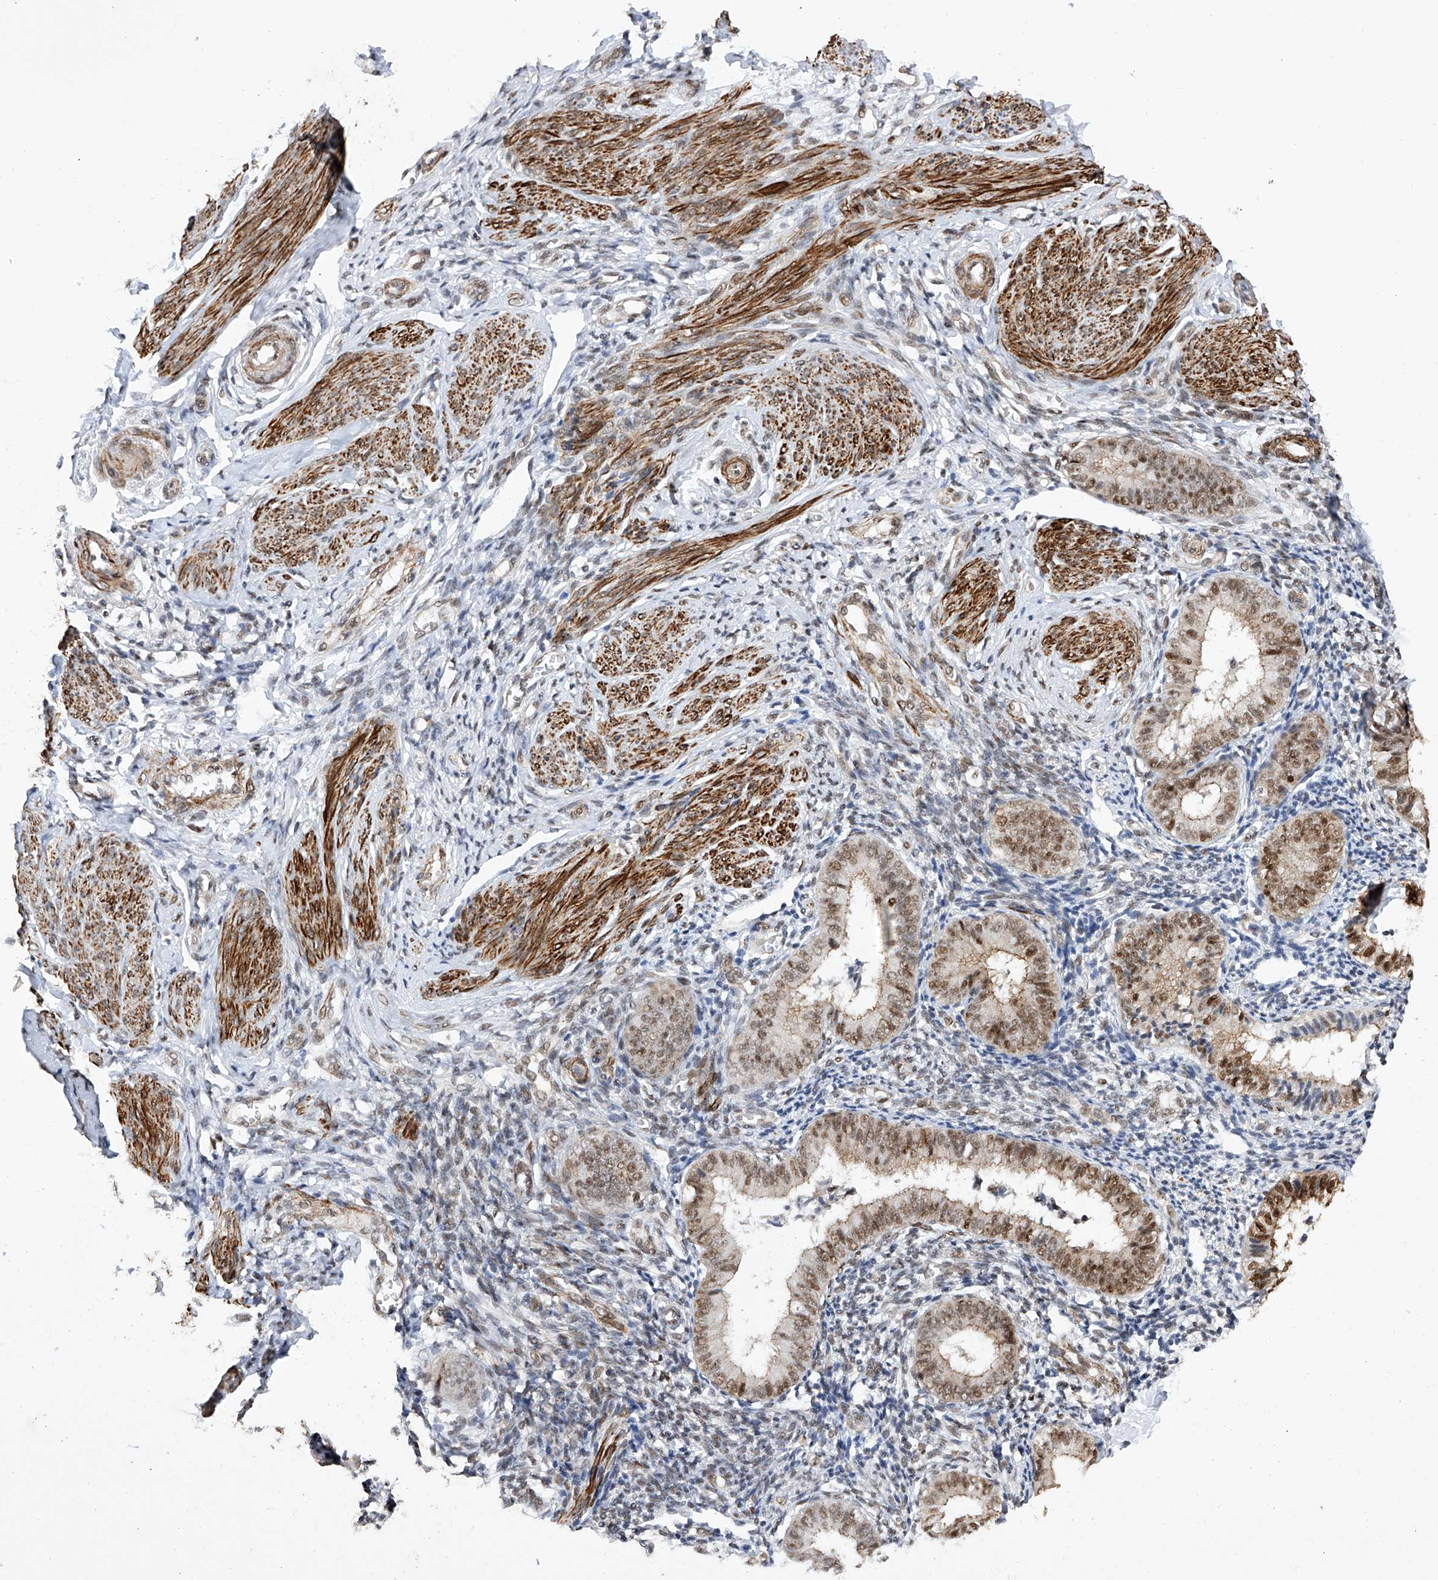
{"staining": {"intensity": "weak", "quantity": "<25%", "location": "nuclear"}, "tissue": "endometrium", "cell_type": "Cells in endometrial stroma", "image_type": "normal", "snomed": [{"axis": "morphology", "description": "Normal tissue, NOS"}, {"axis": "topography", "description": "Uterus"}, {"axis": "topography", "description": "Endometrium"}], "caption": "High power microscopy histopathology image of an IHC photomicrograph of unremarkable endometrium, revealing no significant expression in cells in endometrial stroma. (DAB (3,3'-diaminobenzidine) IHC with hematoxylin counter stain).", "gene": "NFATC4", "patient": {"sex": "female", "age": 48}}